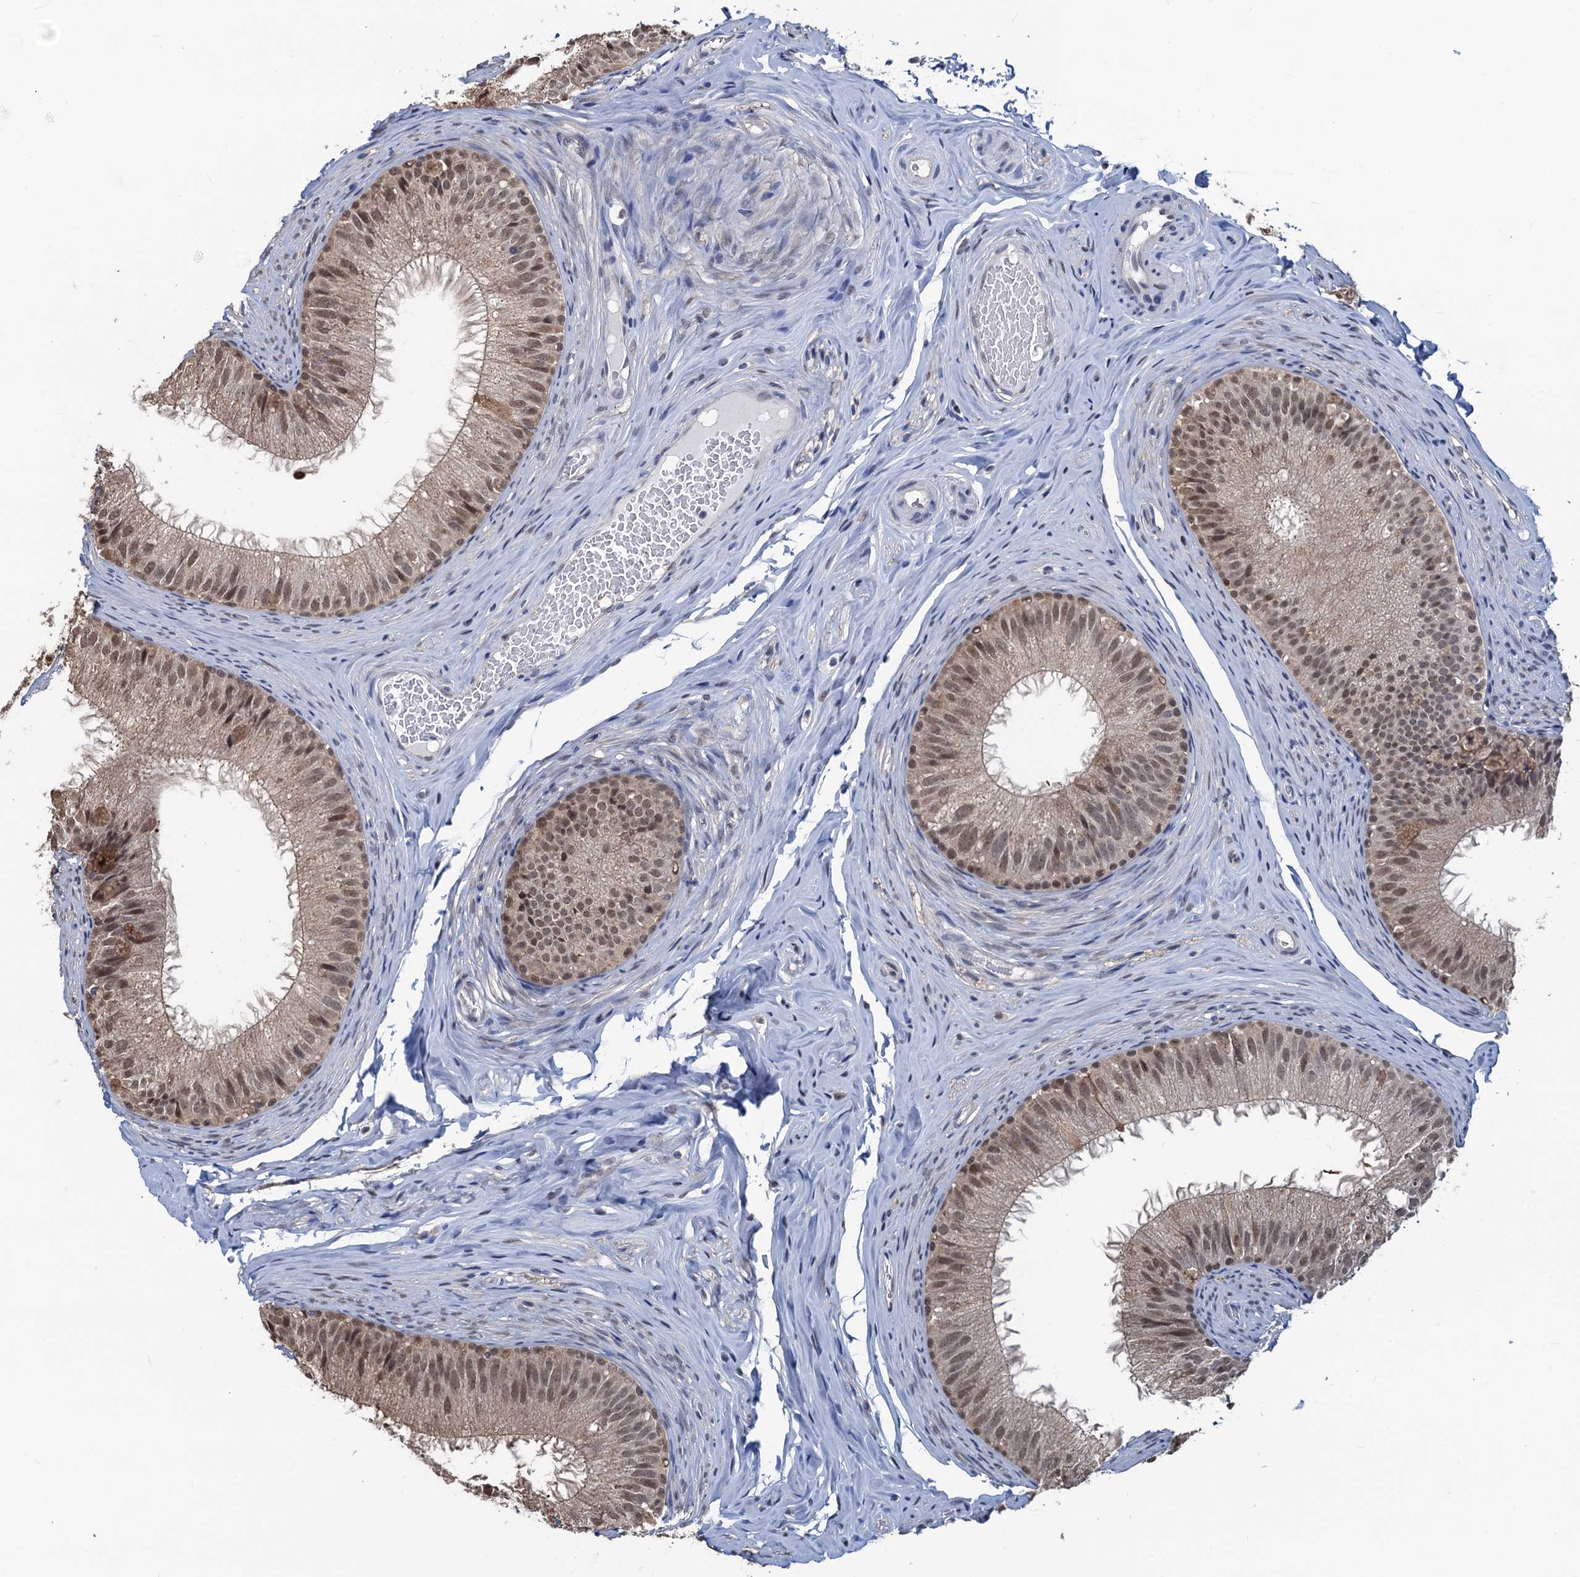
{"staining": {"intensity": "moderate", "quantity": "25%-75%", "location": "nuclear"}, "tissue": "epididymis", "cell_type": "Glandular cells", "image_type": "normal", "snomed": [{"axis": "morphology", "description": "Normal tissue, NOS"}, {"axis": "topography", "description": "Epididymis"}], "caption": "Immunohistochemical staining of unremarkable epididymis exhibits medium levels of moderate nuclear expression in about 25%-75% of glandular cells. (DAB (3,3'-diaminobenzidine) IHC, brown staining for protein, blue staining for nuclei).", "gene": "RTKN2", "patient": {"sex": "male", "age": 34}}